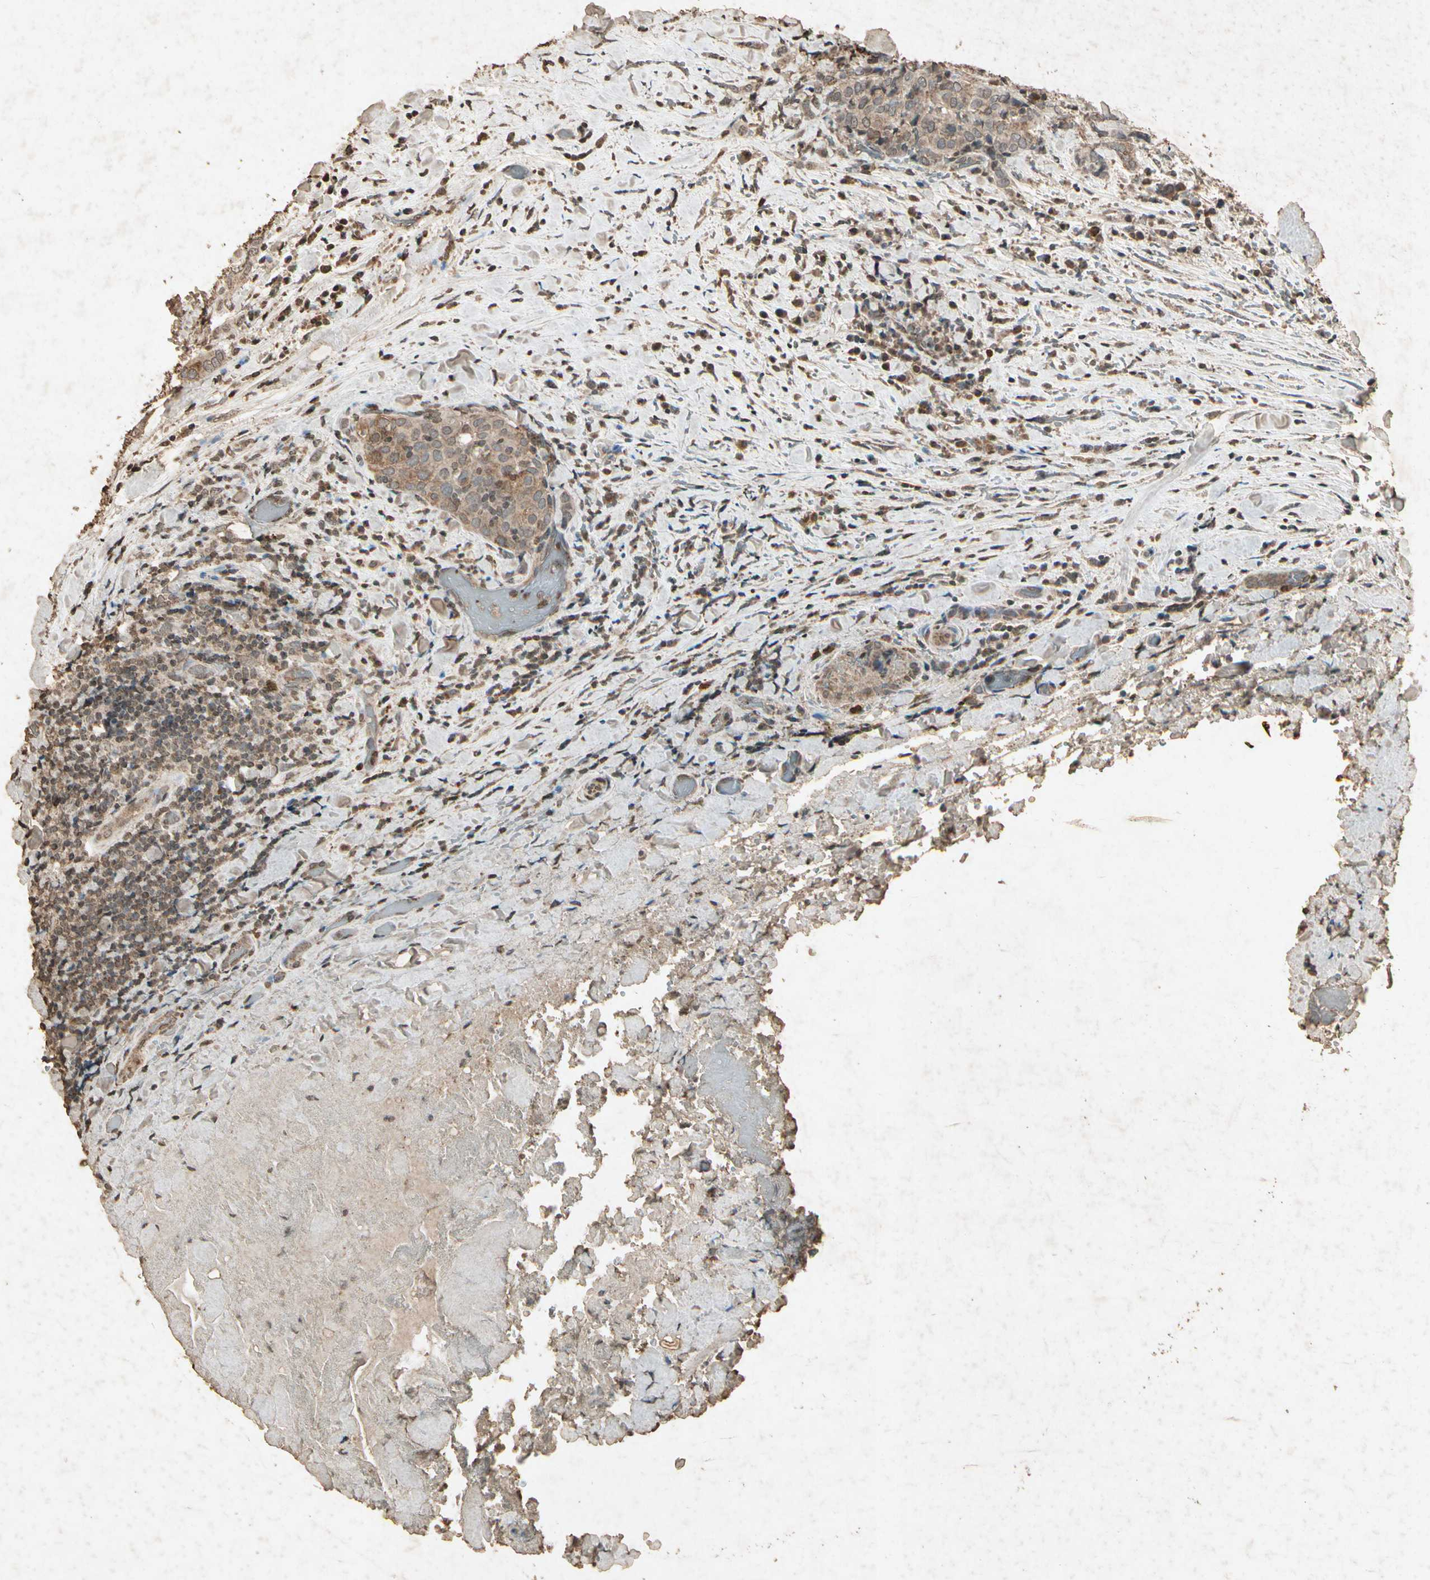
{"staining": {"intensity": "moderate", "quantity": ">75%", "location": "cytoplasmic/membranous"}, "tissue": "thyroid cancer", "cell_type": "Tumor cells", "image_type": "cancer", "snomed": [{"axis": "morphology", "description": "Normal tissue, NOS"}, {"axis": "morphology", "description": "Papillary adenocarcinoma, NOS"}, {"axis": "topography", "description": "Thyroid gland"}], "caption": "Papillary adenocarcinoma (thyroid) stained with DAB (3,3'-diaminobenzidine) IHC reveals medium levels of moderate cytoplasmic/membranous positivity in about >75% of tumor cells. (Brightfield microscopy of DAB IHC at high magnification).", "gene": "GC", "patient": {"sex": "female", "age": 30}}